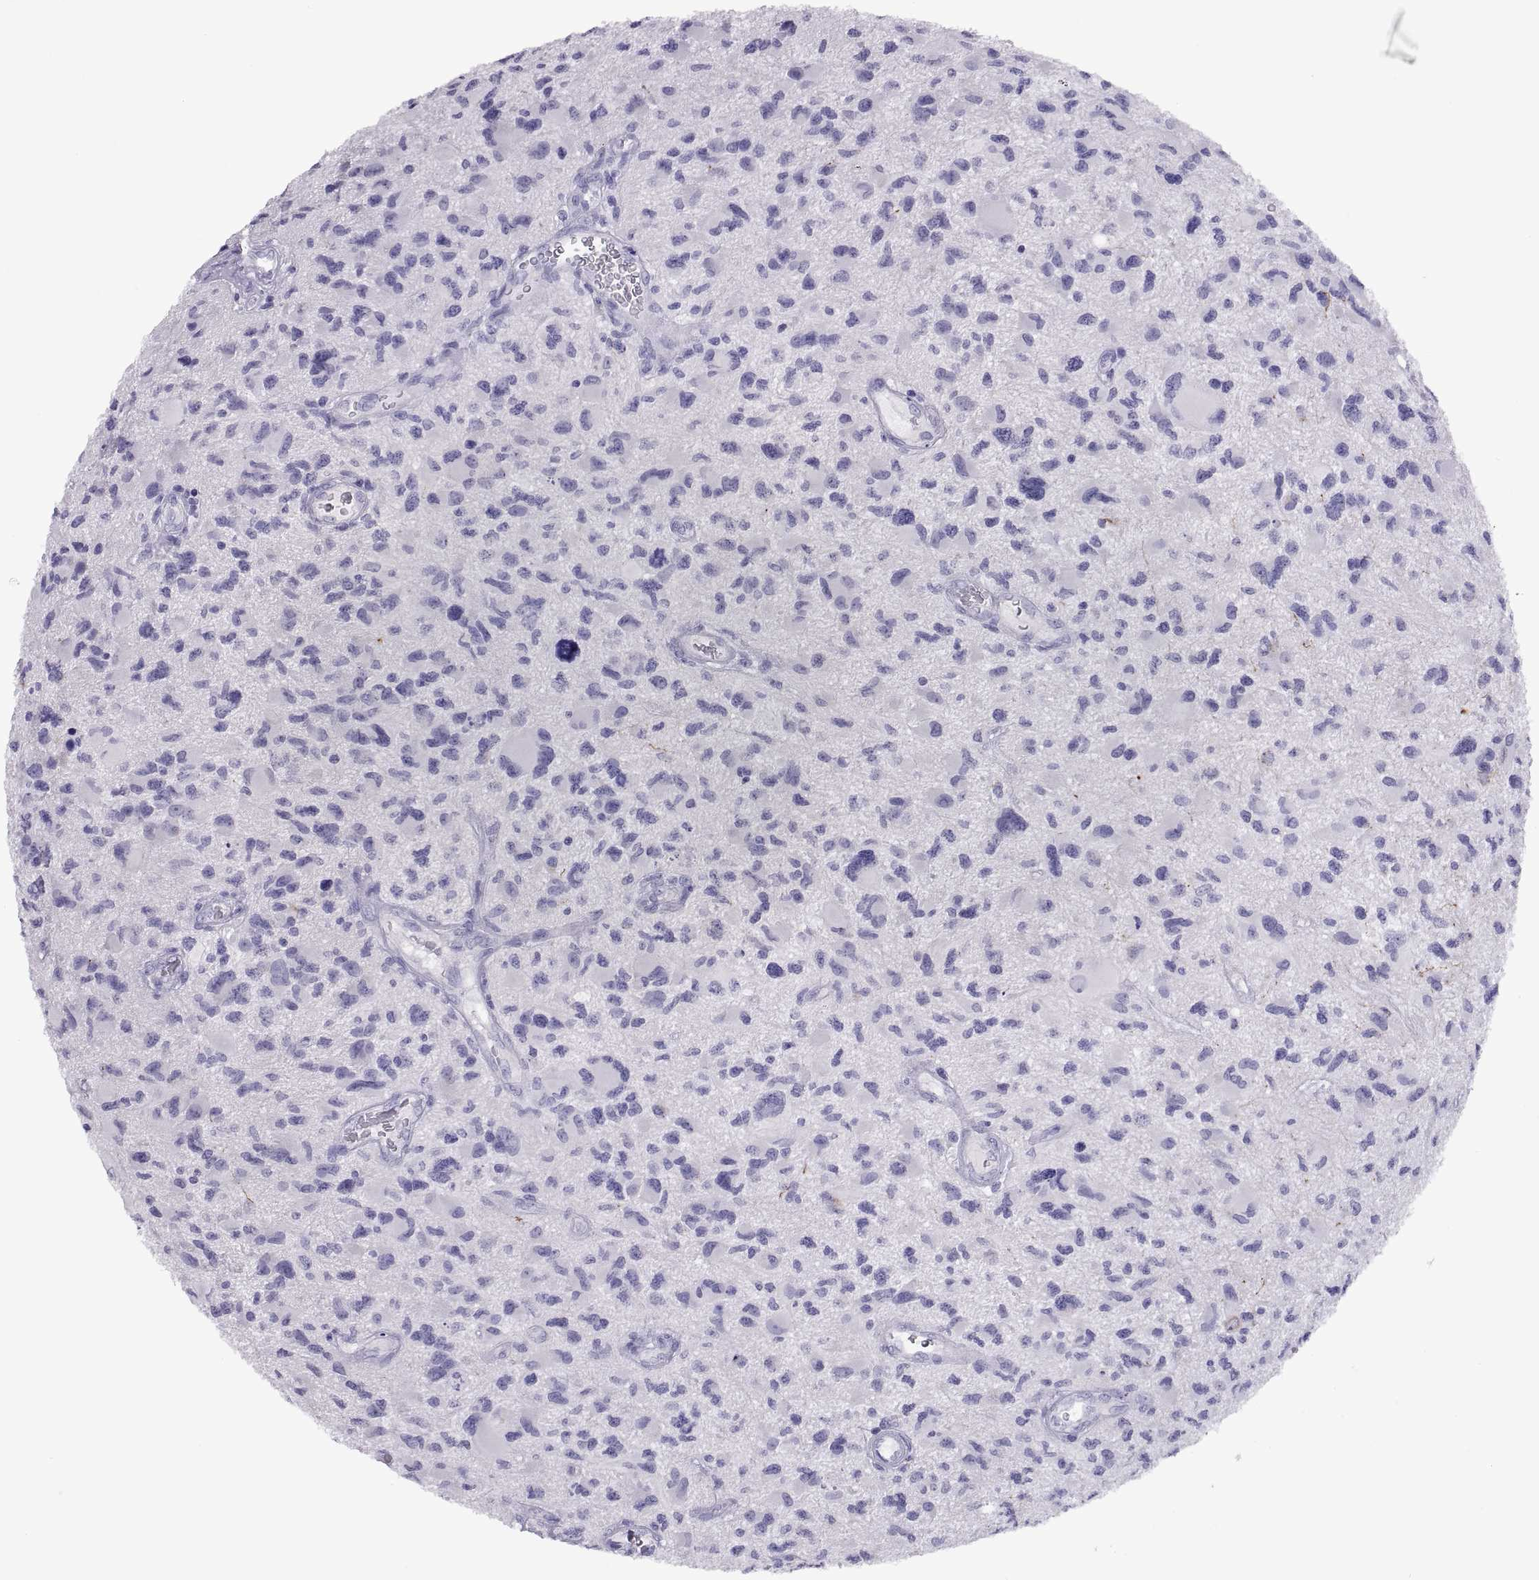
{"staining": {"intensity": "negative", "quantity": "none", "location": "none"}, "tissue": "glioma", "cell_type": "Tumor cells", "image_type": "cancer", "snomed": [{"axis": "morphology", "description": "Glioma, malignant, NOS"}, {"axis": "morphology", "description": "Glioma, malignant, High grade"}, {"axis": "topography", "description": "Brain"}], "caption": "An IHC image of malignant high-grade glioma is shown. There is no staining in tumor cells of malignant high-grade glioma.", "gene": "RGS20", "patient": {"sex": "female", "age": 71}}